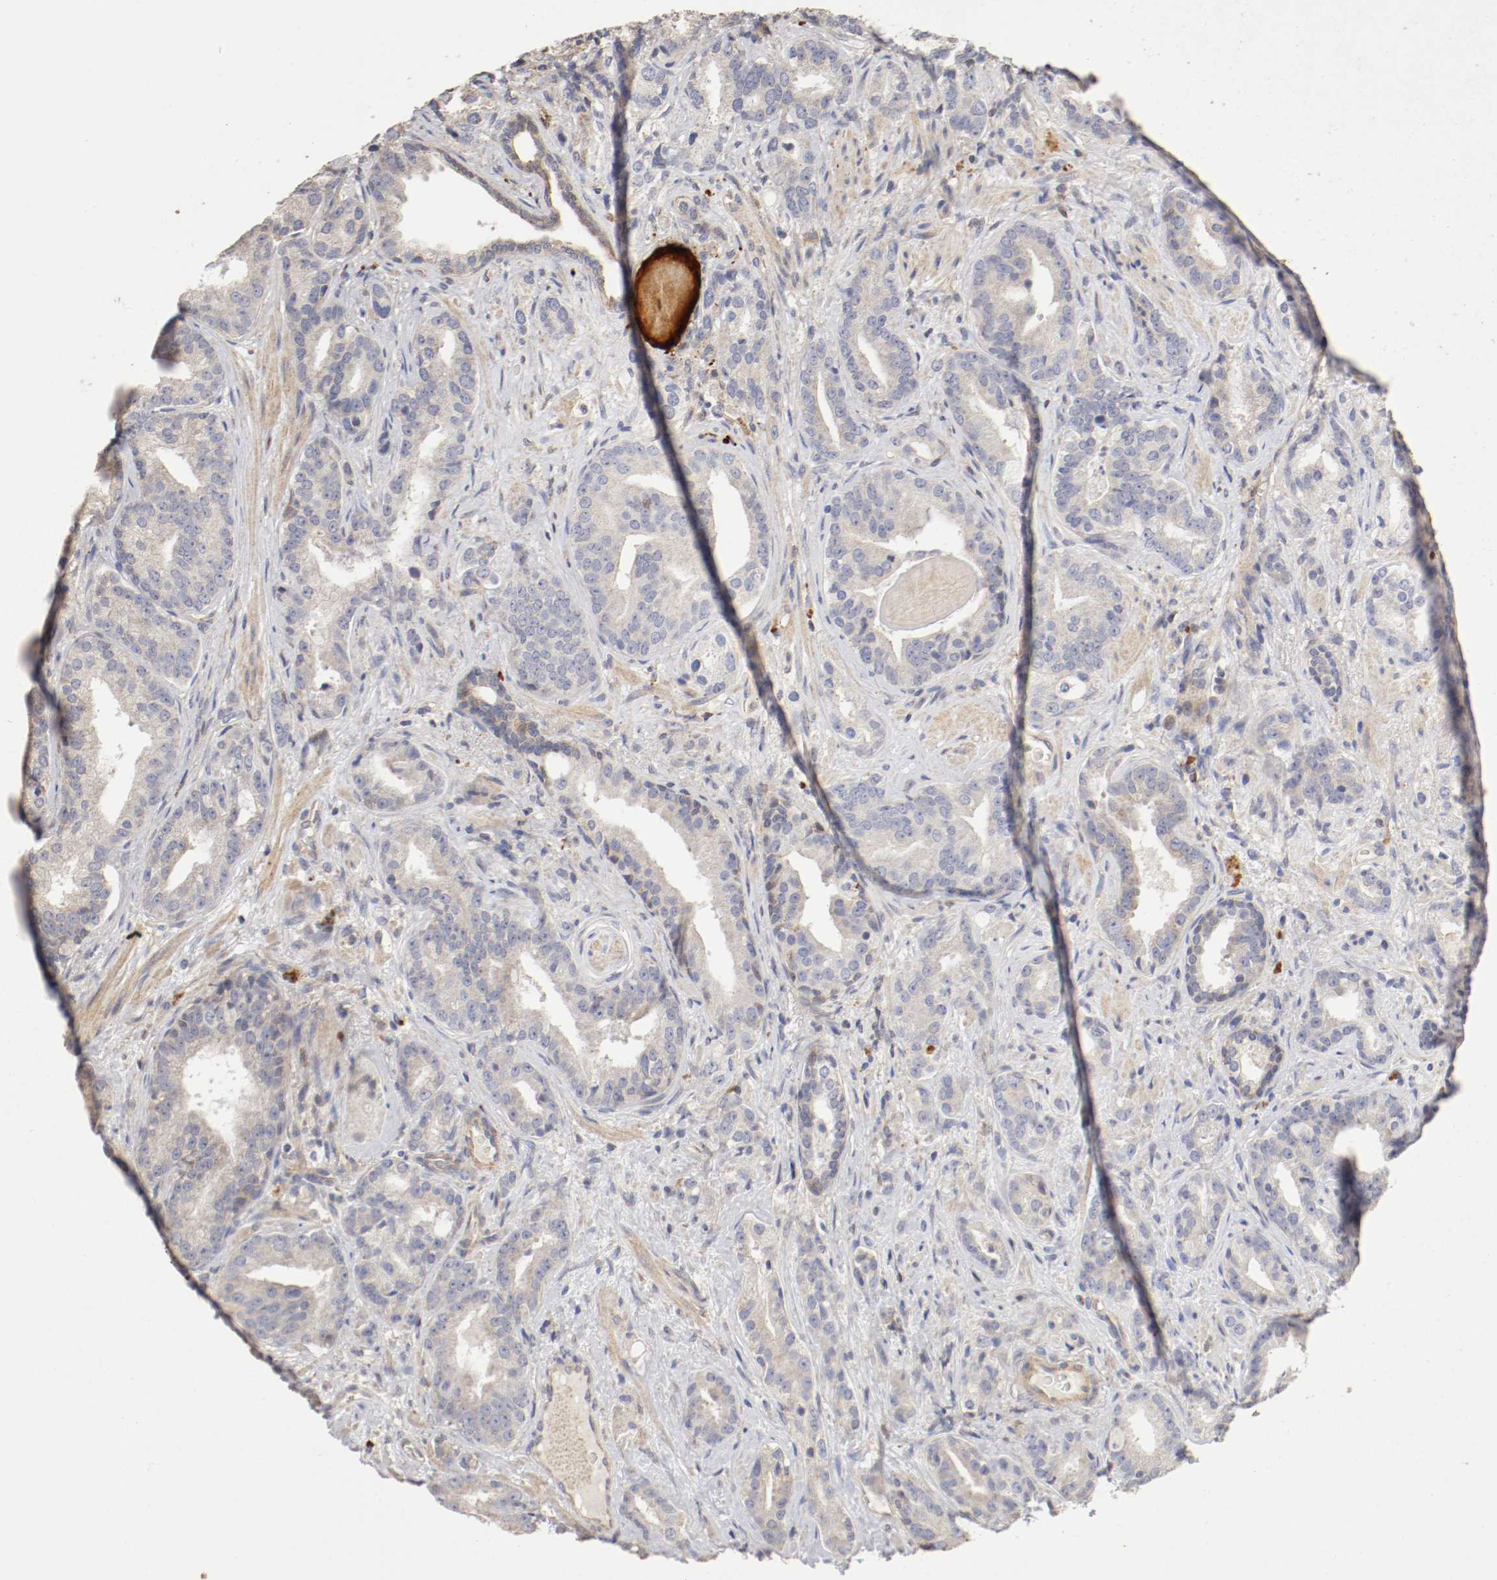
{"staining": {"intensity": "weak", "quantity": "25%-75%", "location": "cytoplasmic/membranous"}, "tissue": "prostate cancer", "cell_type": "Tumor cells", "image_type": "cancer", "snomed": [{"axis": "morphology", "description": "Adenocarcinoma, Low grade"}, {"axis": "topography", "description": "Prostate"}], "caption": "A photomicrograph of prostate cancer stained for a protein reveals weak cytoplasmic/membranous brown staining in tumor cells. The staining is performed using DAB (3,3'-diaminobenzidine) brown chromogen to label protein expression. The nuclei are counter-stained blue using hematoxylin.", "gene": "CDK6", "patient": {"sex": "male", "age": 63}}